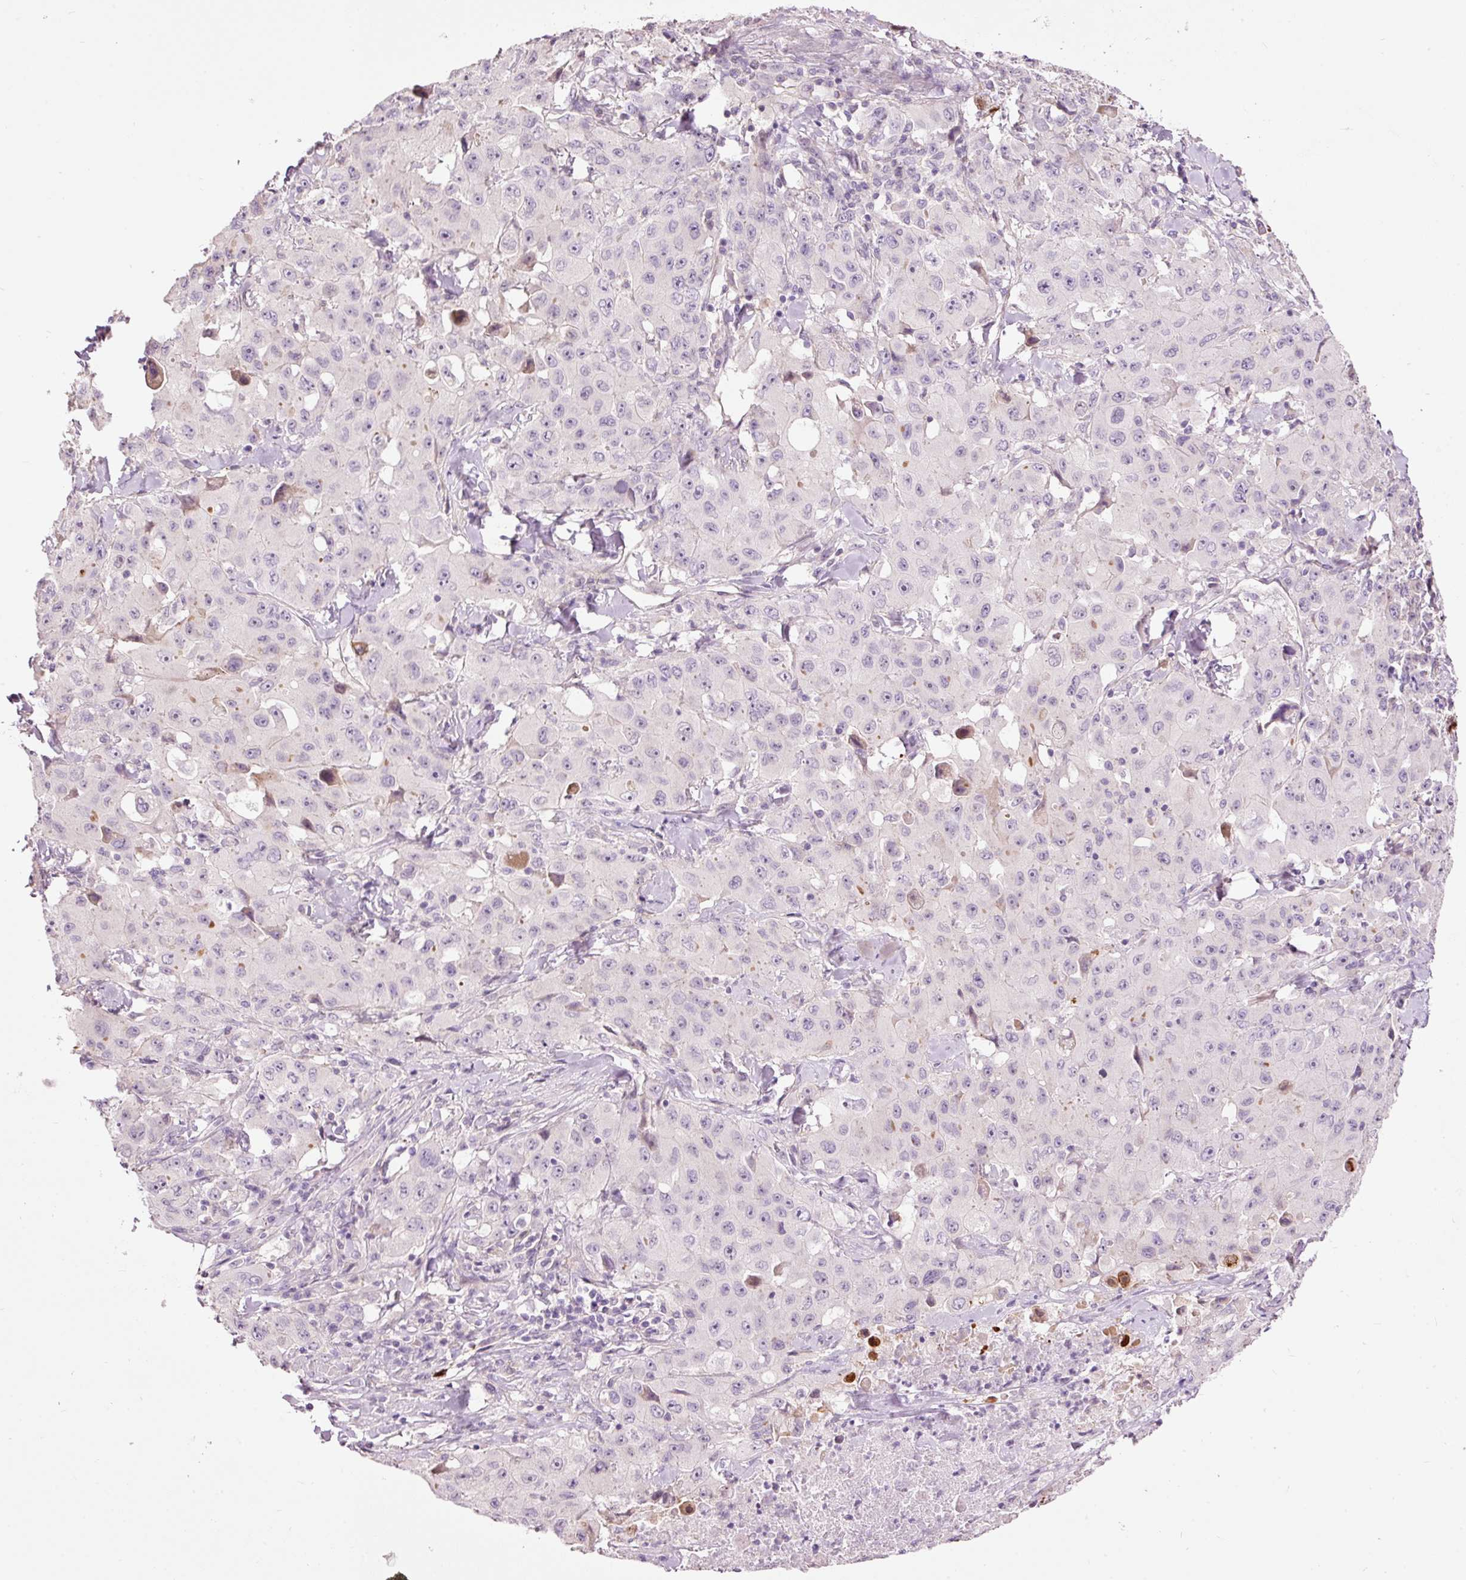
{"staining": {"intensity": "negative", "quantity": "none", "location": "none"}, "tissue": "lung cancer", "cell_type": "Tumor cells", "image_type": "cancer", "snomed": [{"axis": "morphology", "description": "Squamous cell carcinoma, NOS"}, {"axis": "topography", "description": "Lung"}], "caption": "Immunohistochemistry (IHC) of lung cancer (squamous cell carcinoma) exhibits no staining in tumor cells. Nuclei are stained in blue.", "gene": "FCRL4", "patient": {"sex": "male", "age": 63}}